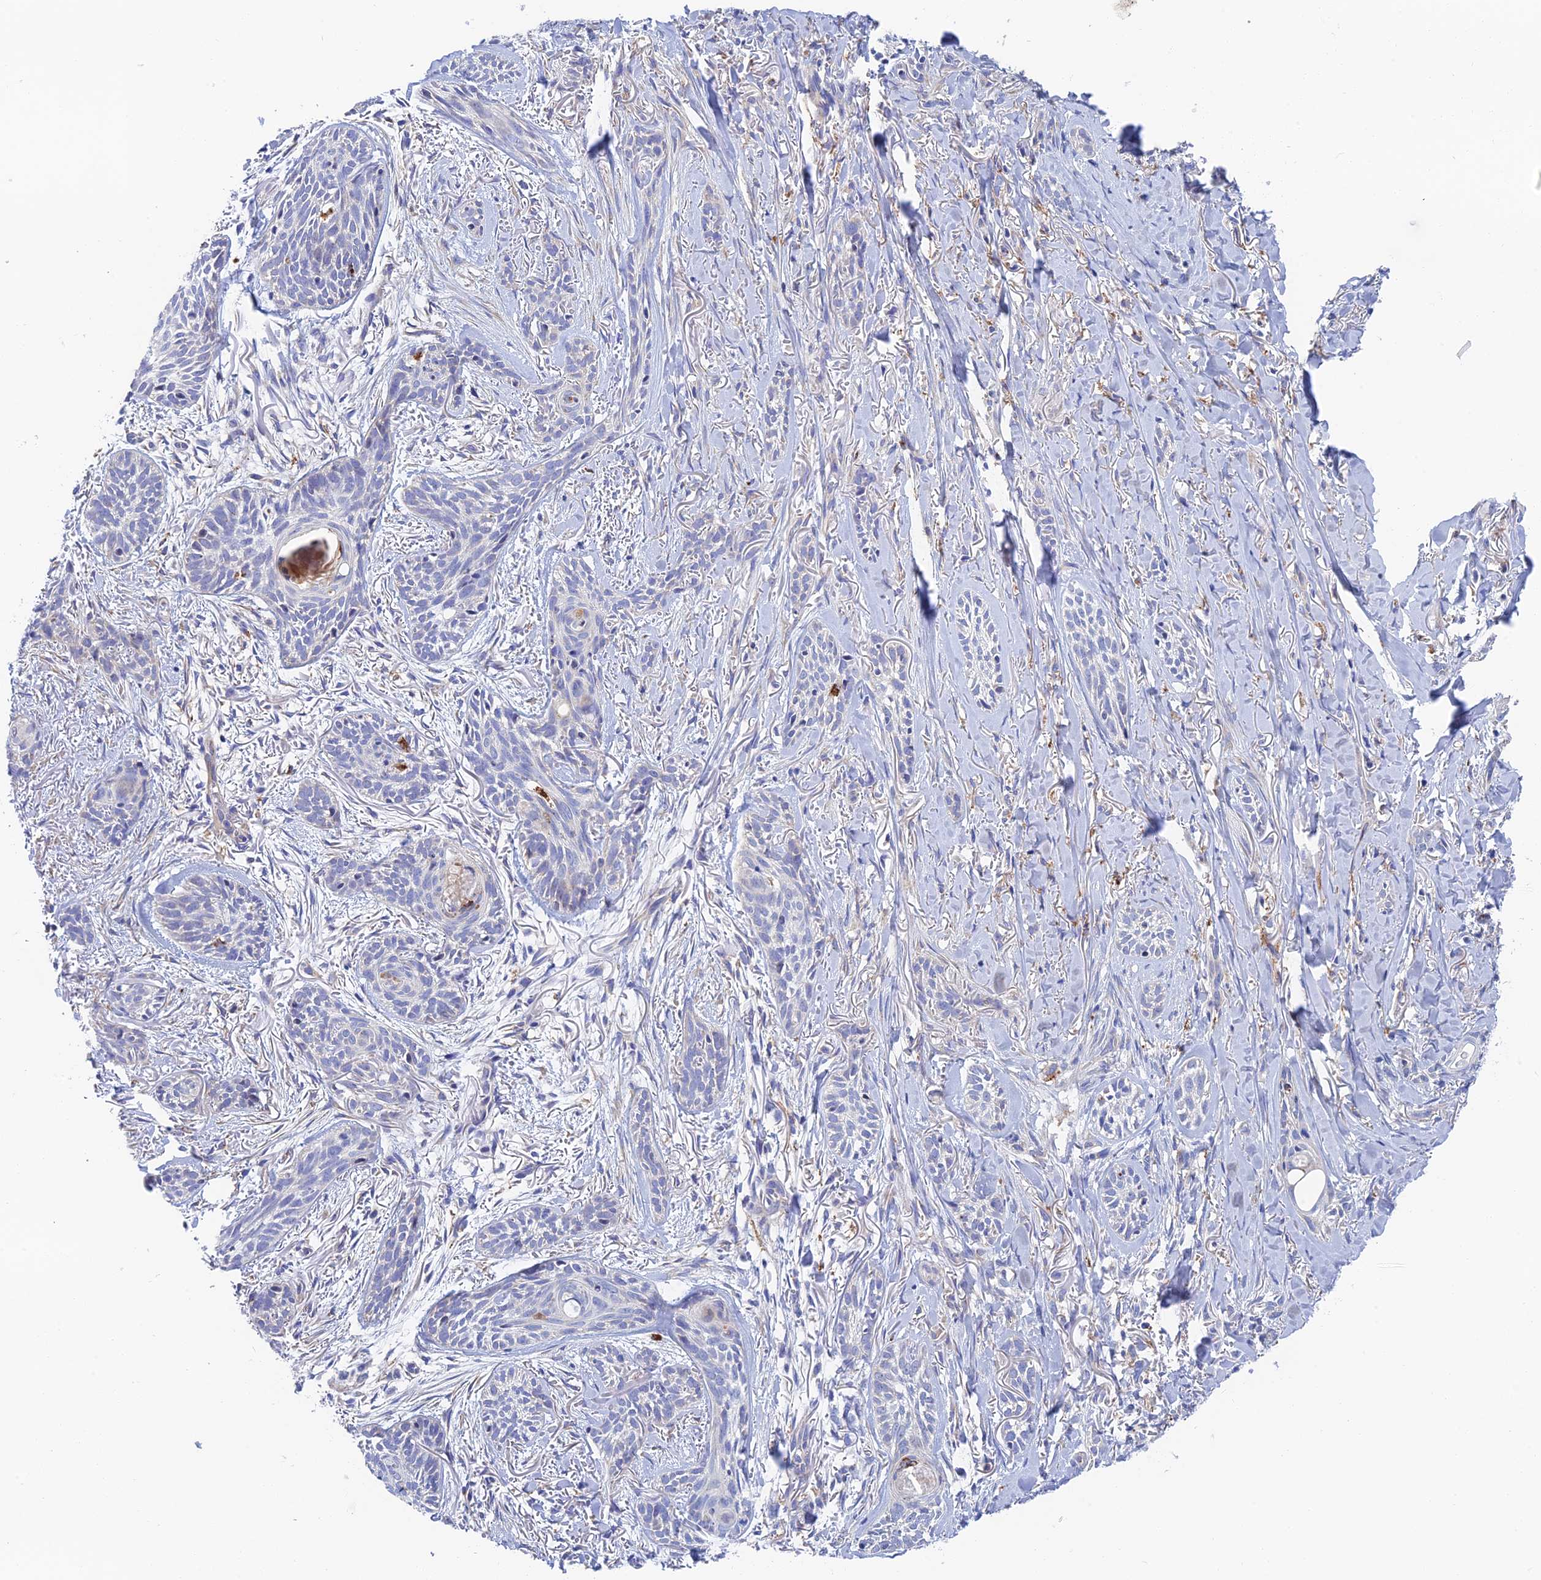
{"staining": {"intensity": "negative", "quantity": "none", "location": "none"}, "tissue": "skin cancer", "cell_type": "Tumor cells", "image_type": "cancer", "snomed": [{"axis": "morphology", "description": "Basal cell carcinoma"}, {"axis": "topography", "description": "Skin"}], "caption": "This photomicrograph is of basal cell carcinoma (skin) stained with IHC to label a protein in brown with the nuclei are counter-stained blue. There is no staining in tumor cells.", "gene": "RPGRIP1L", "patient": {"sex": "female", "age": 59}}